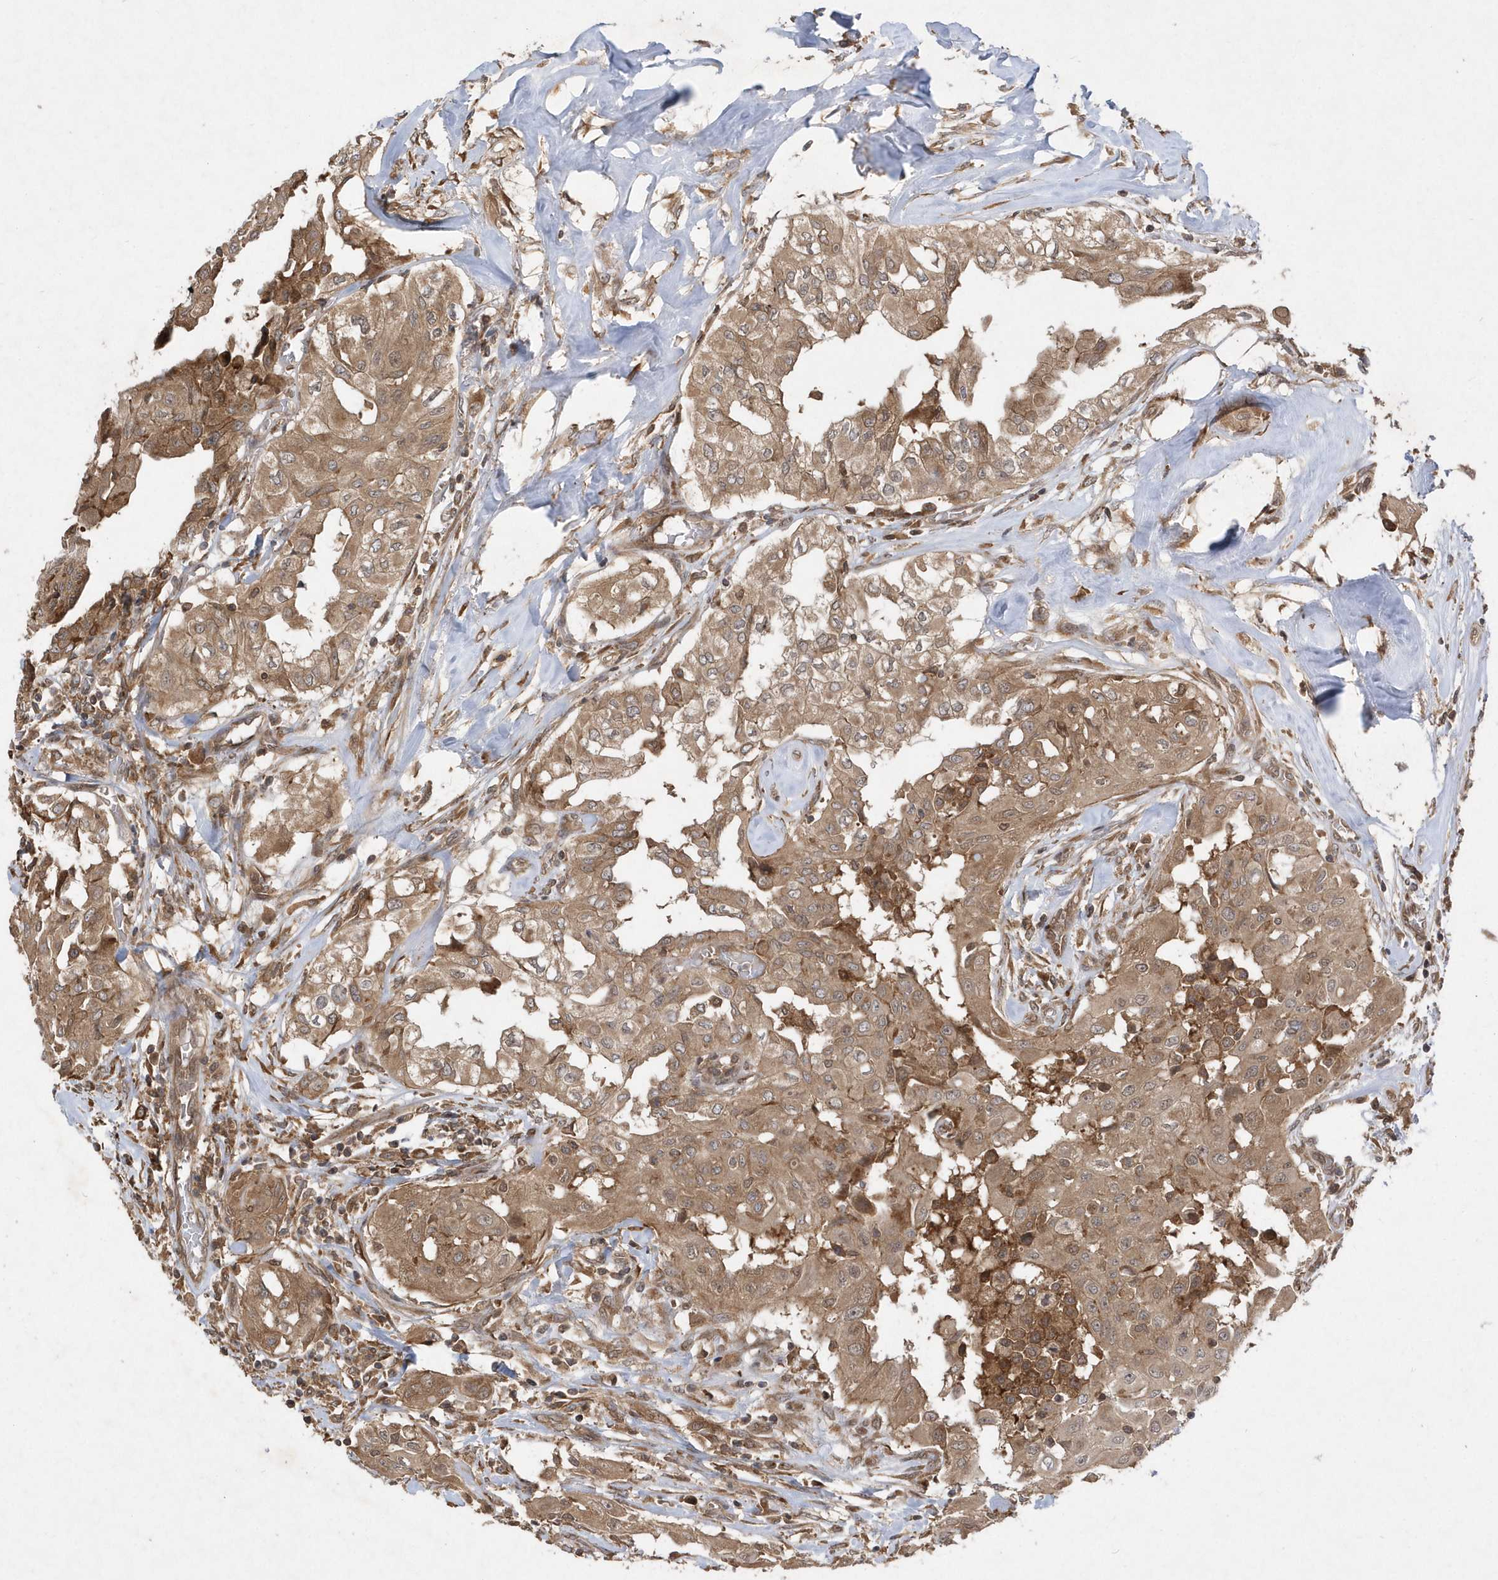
{"staining": {"intensity": "moderate", "quantity": ">75%", "location": "cytoplasmic/membranous,nuclear"}, "tissue": "thyroid cancer", "cell_type": "Tumor cells", "image_type": "cancer", "snomed": [{"axis": "morphology", "description": "Papillary adenocarcinoma, NOS"}, {"axis": "topography", "description": "Thyroid gland"}], "caption": "Thyroid cancer stained for a protein demonstrates moderate cytoplasmic/membranous and nuclear positivity in tumor cells. (Brightfield microscopy of DAB IHC at high magnification).", "gene": "GFM2", "patient": {"sex": "female", "age": 59}}